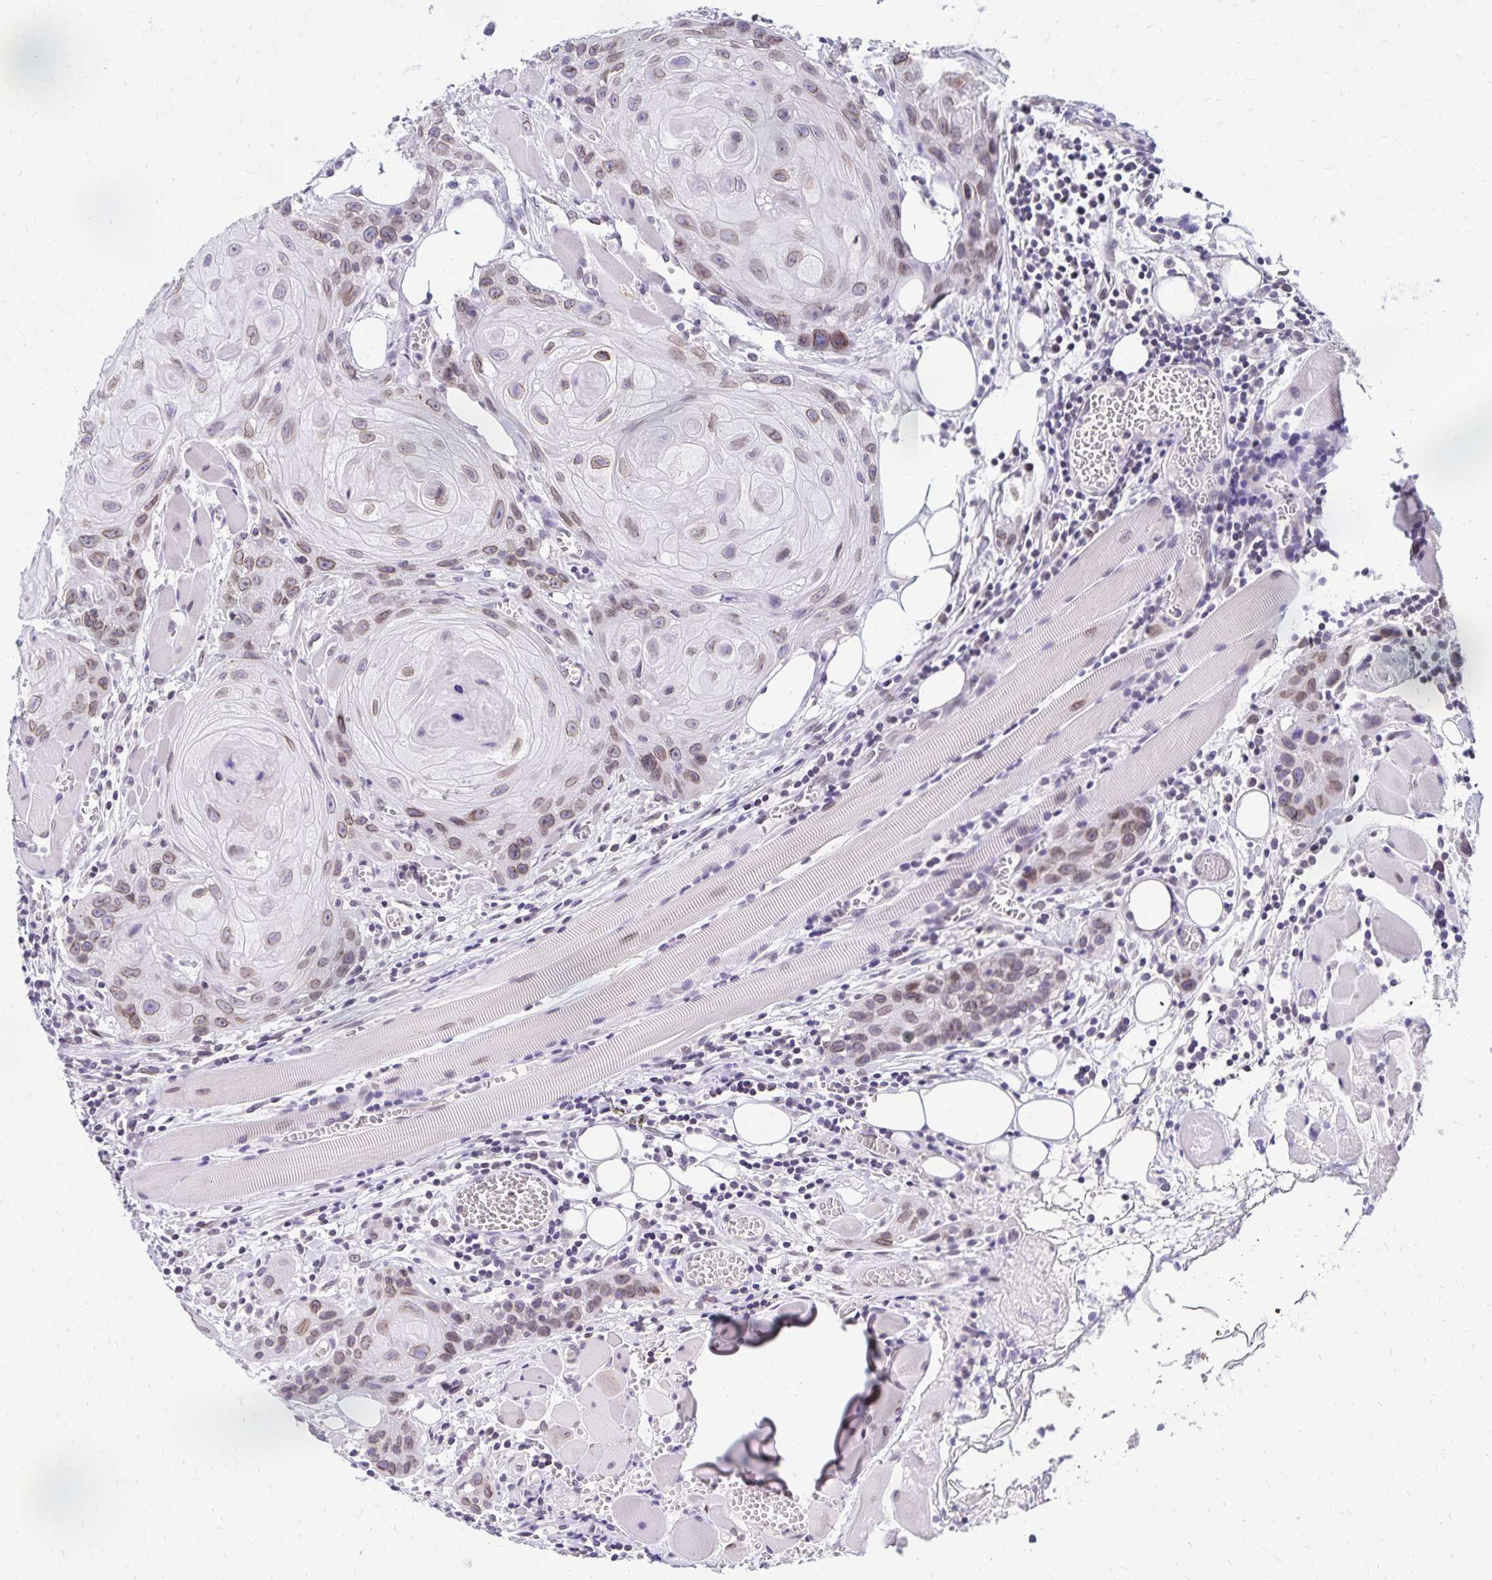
{"staining": {"intensity": "weak", "quantity": "25%-75%", "location": "nuclear"}, "tissue": "head and neck cancer", "cell_type": "Tumor cells", "image_type": "cancer", "snomed": [{"axis": "morphology", "description": "Squamous cell carcinoma, NOS"}, {"axis": "topography", "description": "Oral tissue"}, {"axis": "topography", "description": "Head-Neck"}], "caption": "IHC of human head and neck squamous cell carcinoma exhibits low levels of weak nuclear expression in about 25%-75% of tumor cells.", "gene": "FAM166C", "patient": {"sex": "male", "age": 58}}